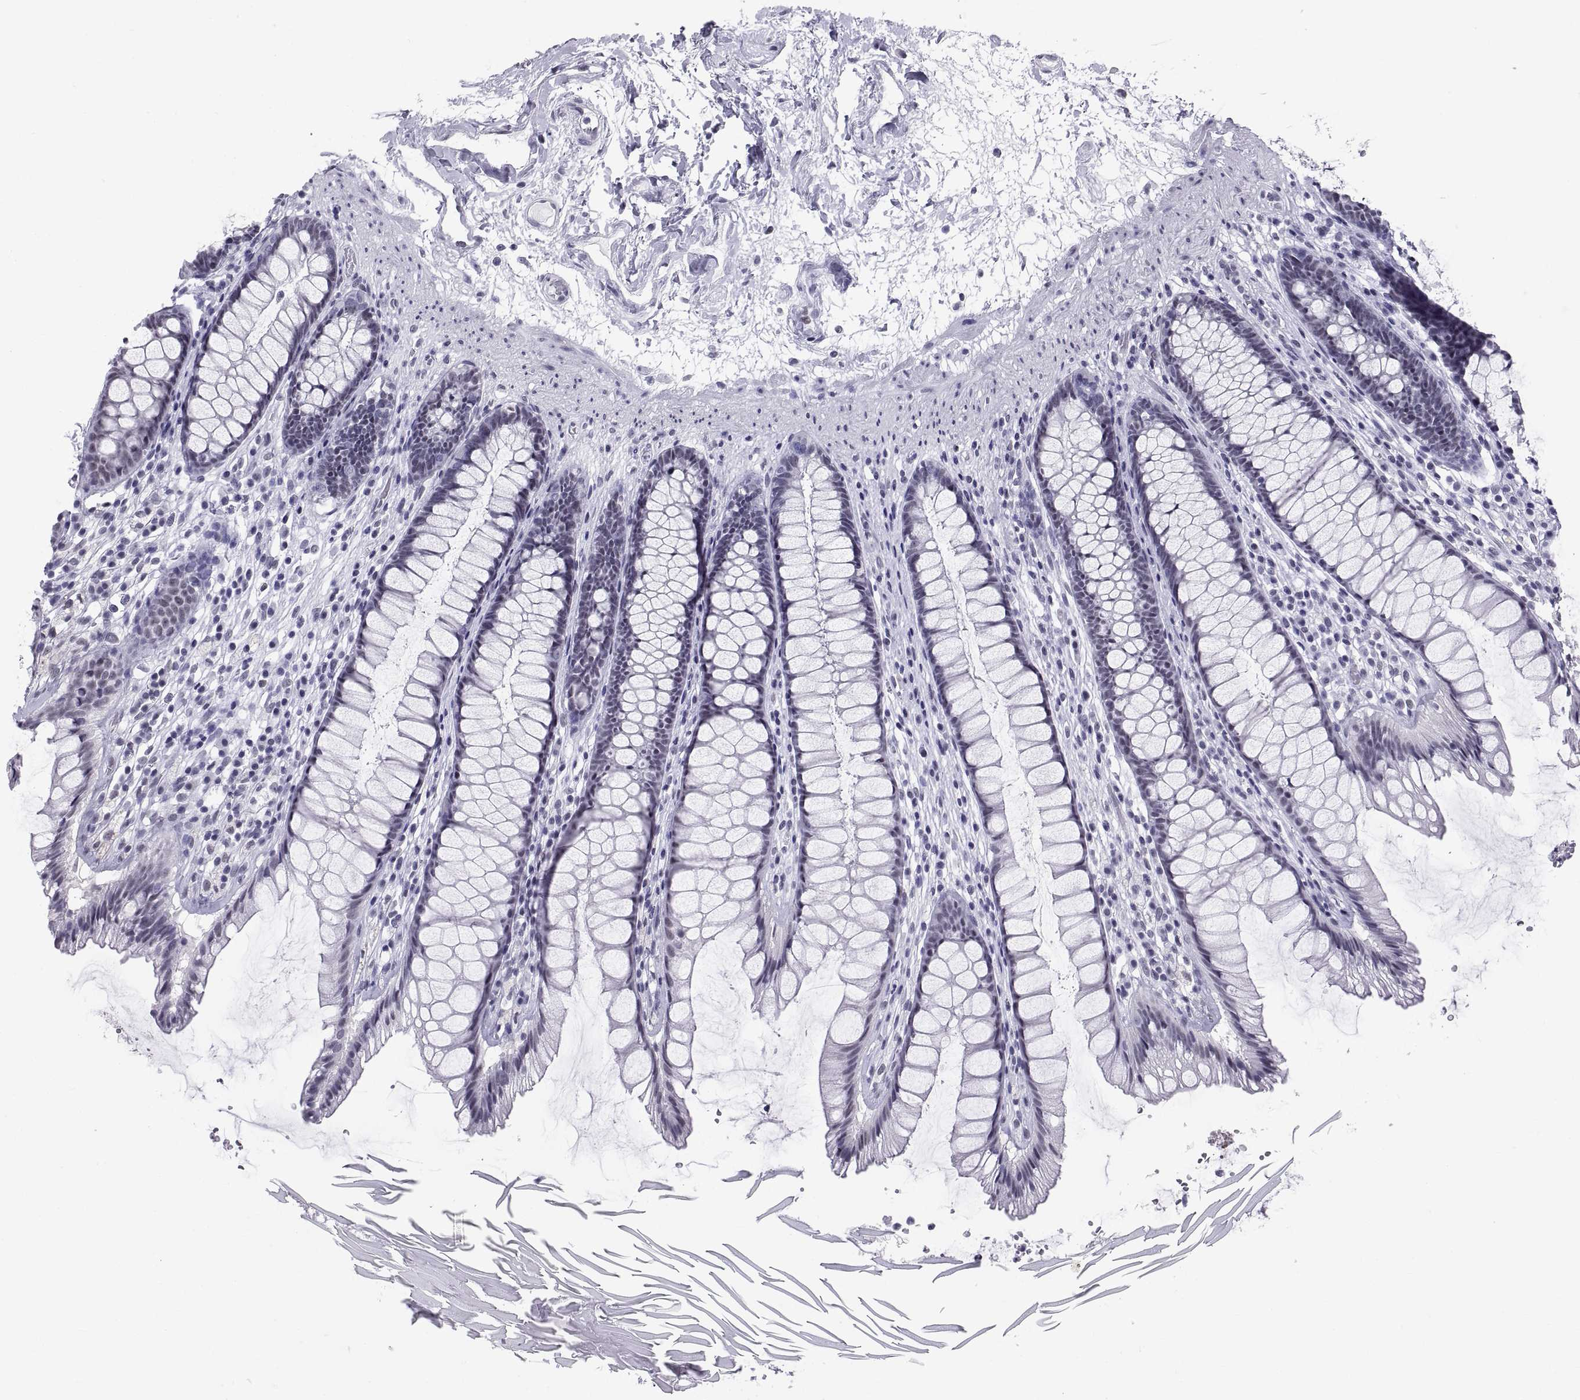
{"staining": {"intensity": "negative", "quantity": "none", "location": "none"}, "tissue": "rectum", "cell_type": "Glandular cells", "image_type": "normal", "snomed": [{"axis": "morphology", "description": "Normal tissue, NOS"}, {"axis": "topography", "description": "Rectum"}], "caption": "An IHC histopathology image of unremarkable rectum is shown. There is no staining in glandular cells of rectum.", "gene": "NEUROD6", "patient": {"sex": "male", "age": 72}}